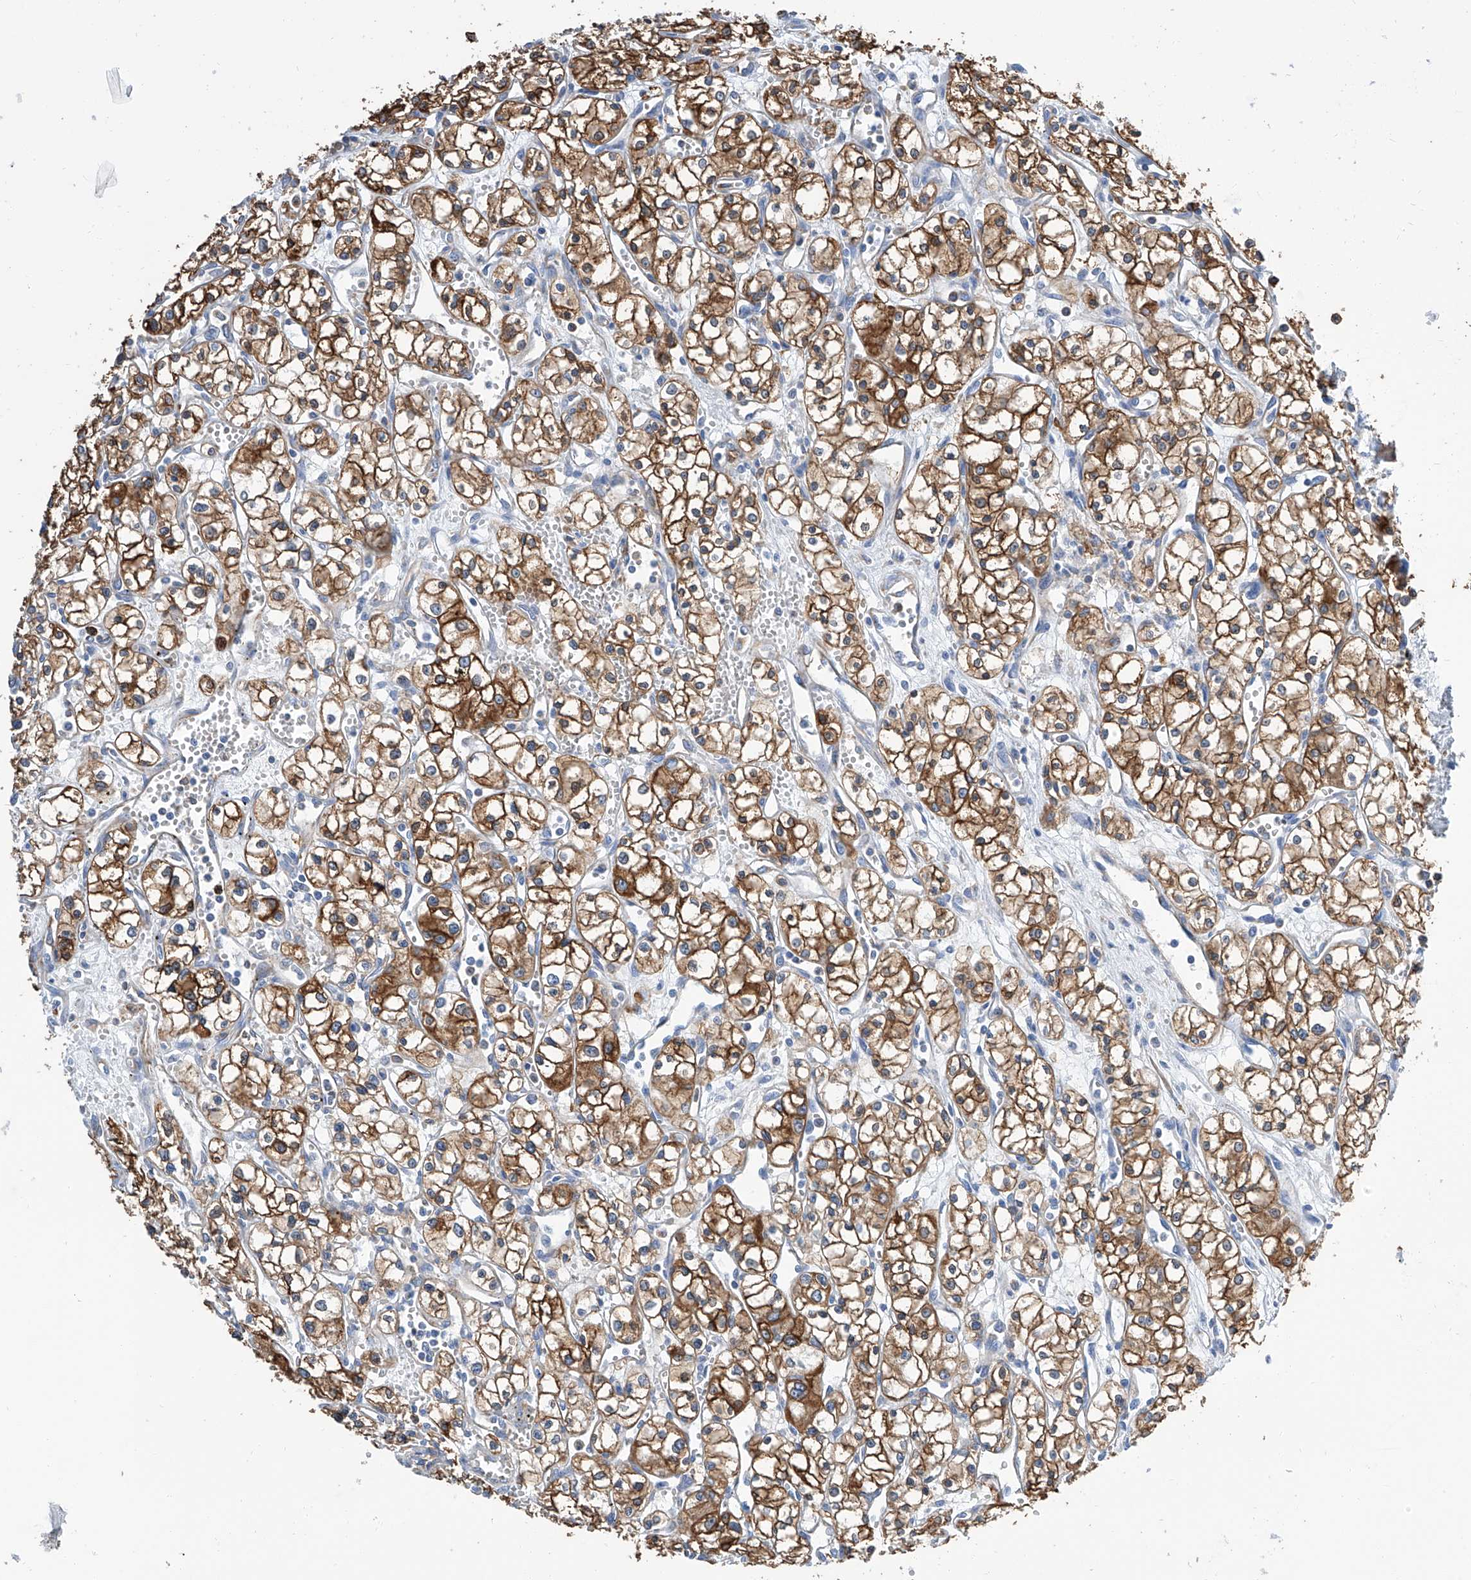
{"staining": {"intensity": "moderate", "quantity": ">75%", "location": "cytoplasmic/membranous"}, "tissue": "renal cancer", "cell_type": "Tumor cells", "image_type": "cancer", "snomed": [{"axis": "morphology", "description": "Adenocarcinoma, NOS"}, {"axis": "topography", "description": "Kidney"}], "caption": "A brown stain highlights moderate cytoplasmic/membranous expression of a protein in adenocarcinoma (renal) tumor cells.", "gene": "GPT", "patient": {"sex": "male", "age": 59}}